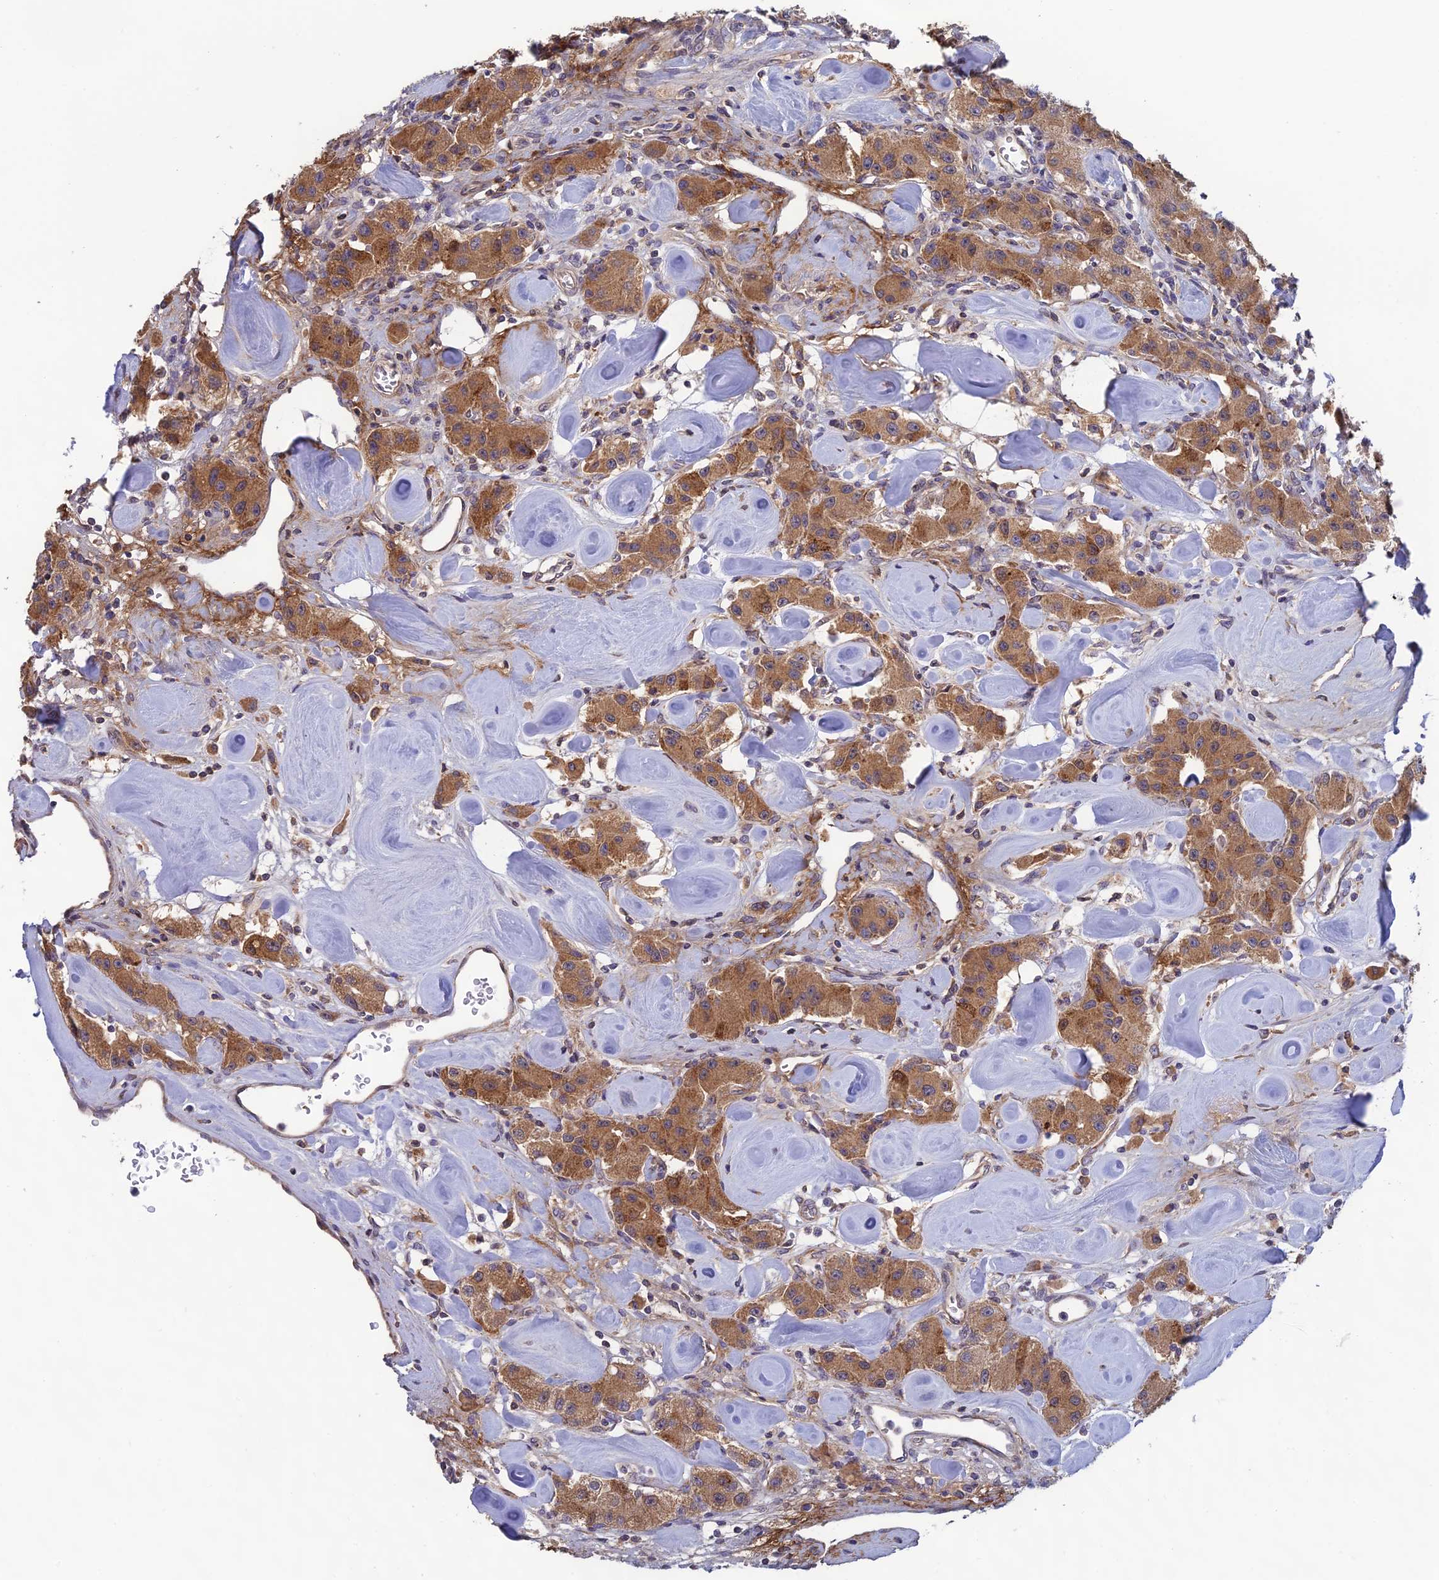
{"staining": {"intensity": "moderate", "quantity": ">75%", "location": "cytoplasmic/membranous"}, "tissue": "carcinoid", "cell_type": "Tumor cells", "image_type": "cancer", "snomed": [{"axis": "morphology", "description": "Carcinoid, malignant, NOS"}, {"axis": "topography", "description": "Pancreas"}], "caption": "Moderate cytoplasmic/membranous protein positivity is identified in about >75% of tumor cells in malignant carcinoid. The staining was performed using DAB, with brown indicating positive protein expression. Nuclei are stained blue with hematoxylin.", "gene": "MRNIP", "patient": {"sex": "male", "age": 41}}